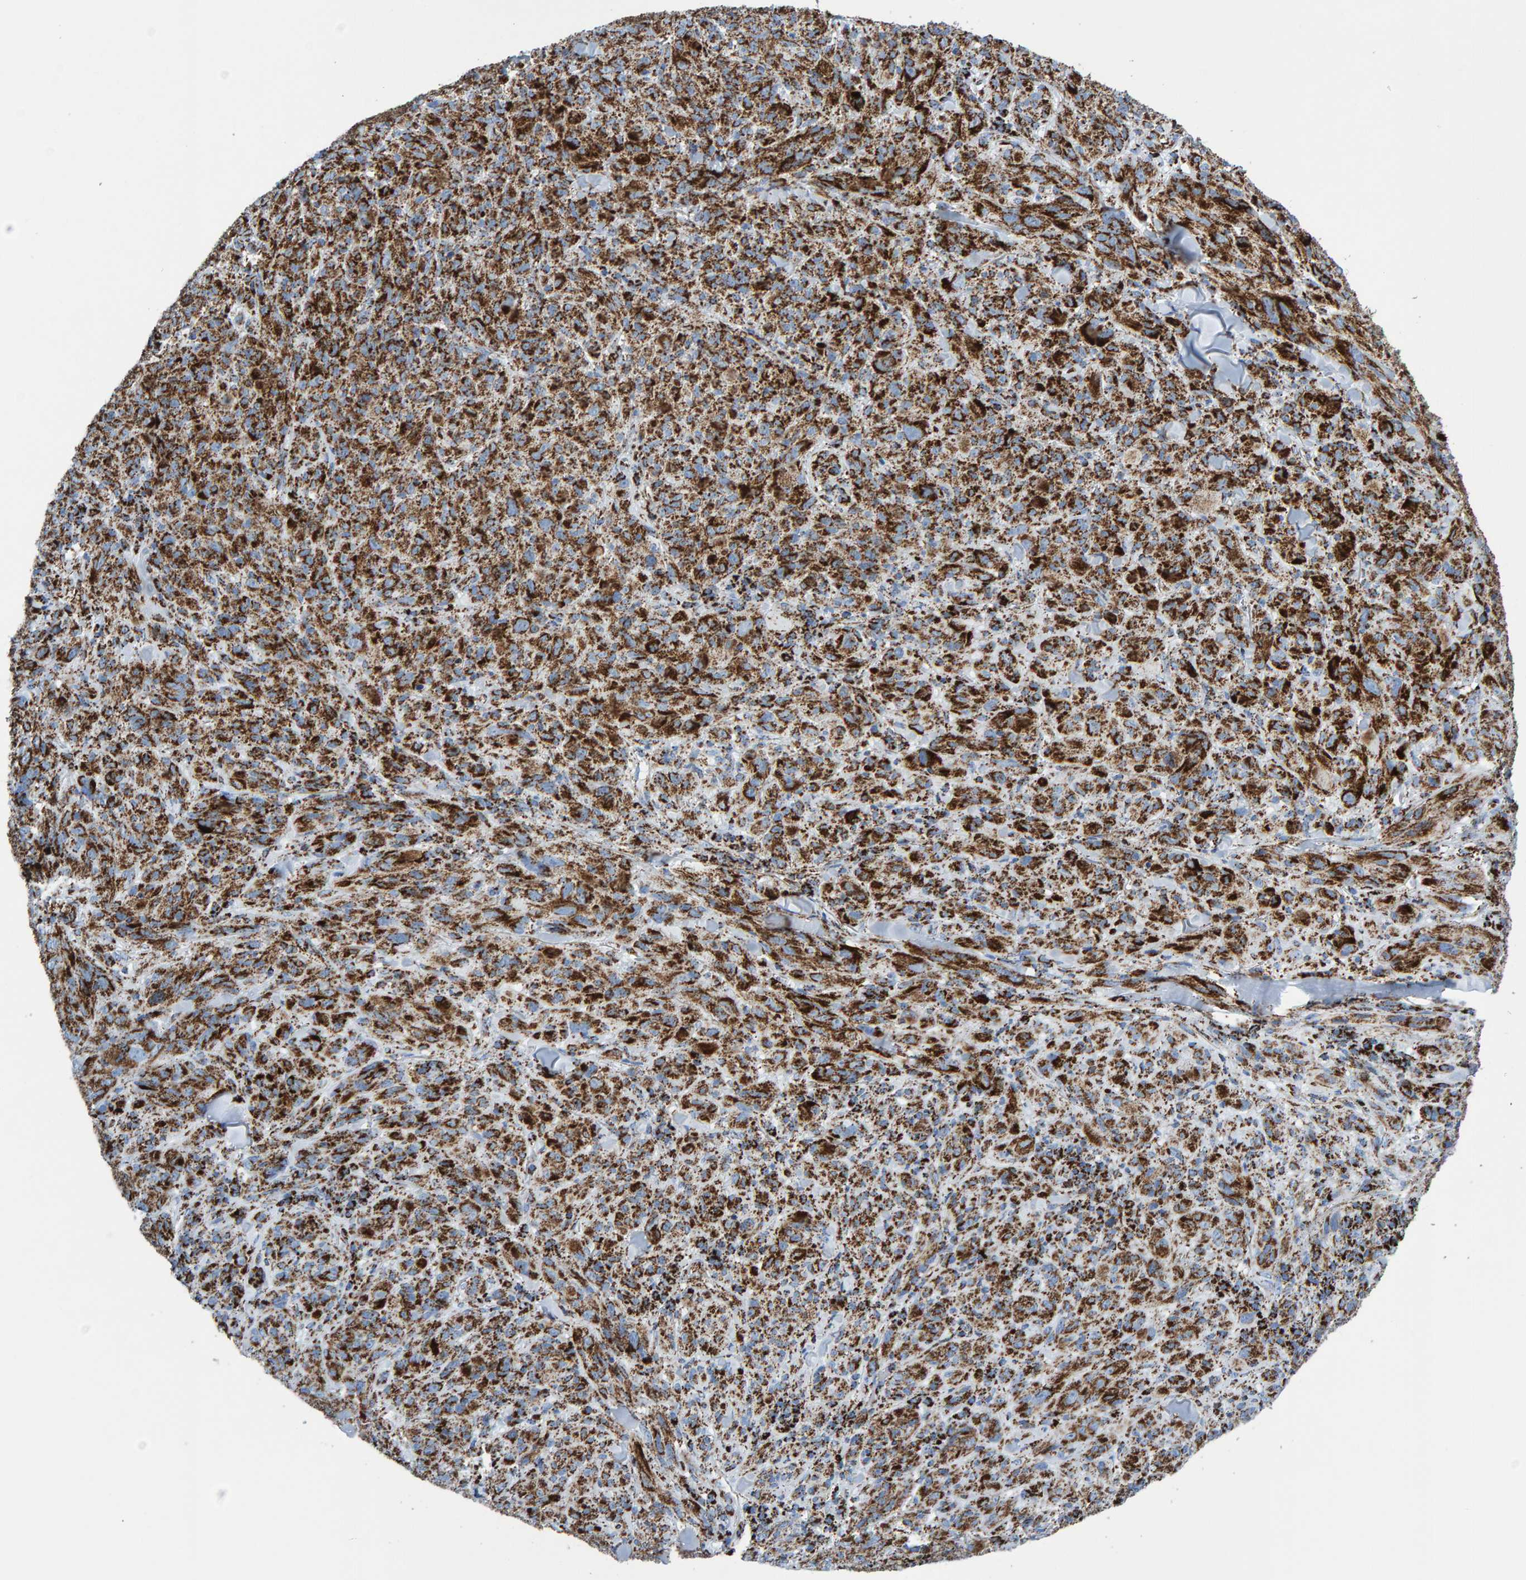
{"staining": {"intensity": "strong", "quantity": ">75%", "location": "cytoplasmic/membranous"}, "tissue": "melanoma", "cell_type": "Tumor cells", "image_type": "cancer", "snomed": [{"axis": "morphology", "description": "Malignant melanoma, NOS"}, {"axis": "topography", "description": "Skin of head"}], "caption": "A high-resolution histopathology image shows immunohistochemistry (IHC) staining of melanoma, which reveals strong cytoplasmic/membranous positivity in approximately >75% of tumor cells.", "gene": "ENSG00000262660", "patient": {"sex": "male", "age": 96}}